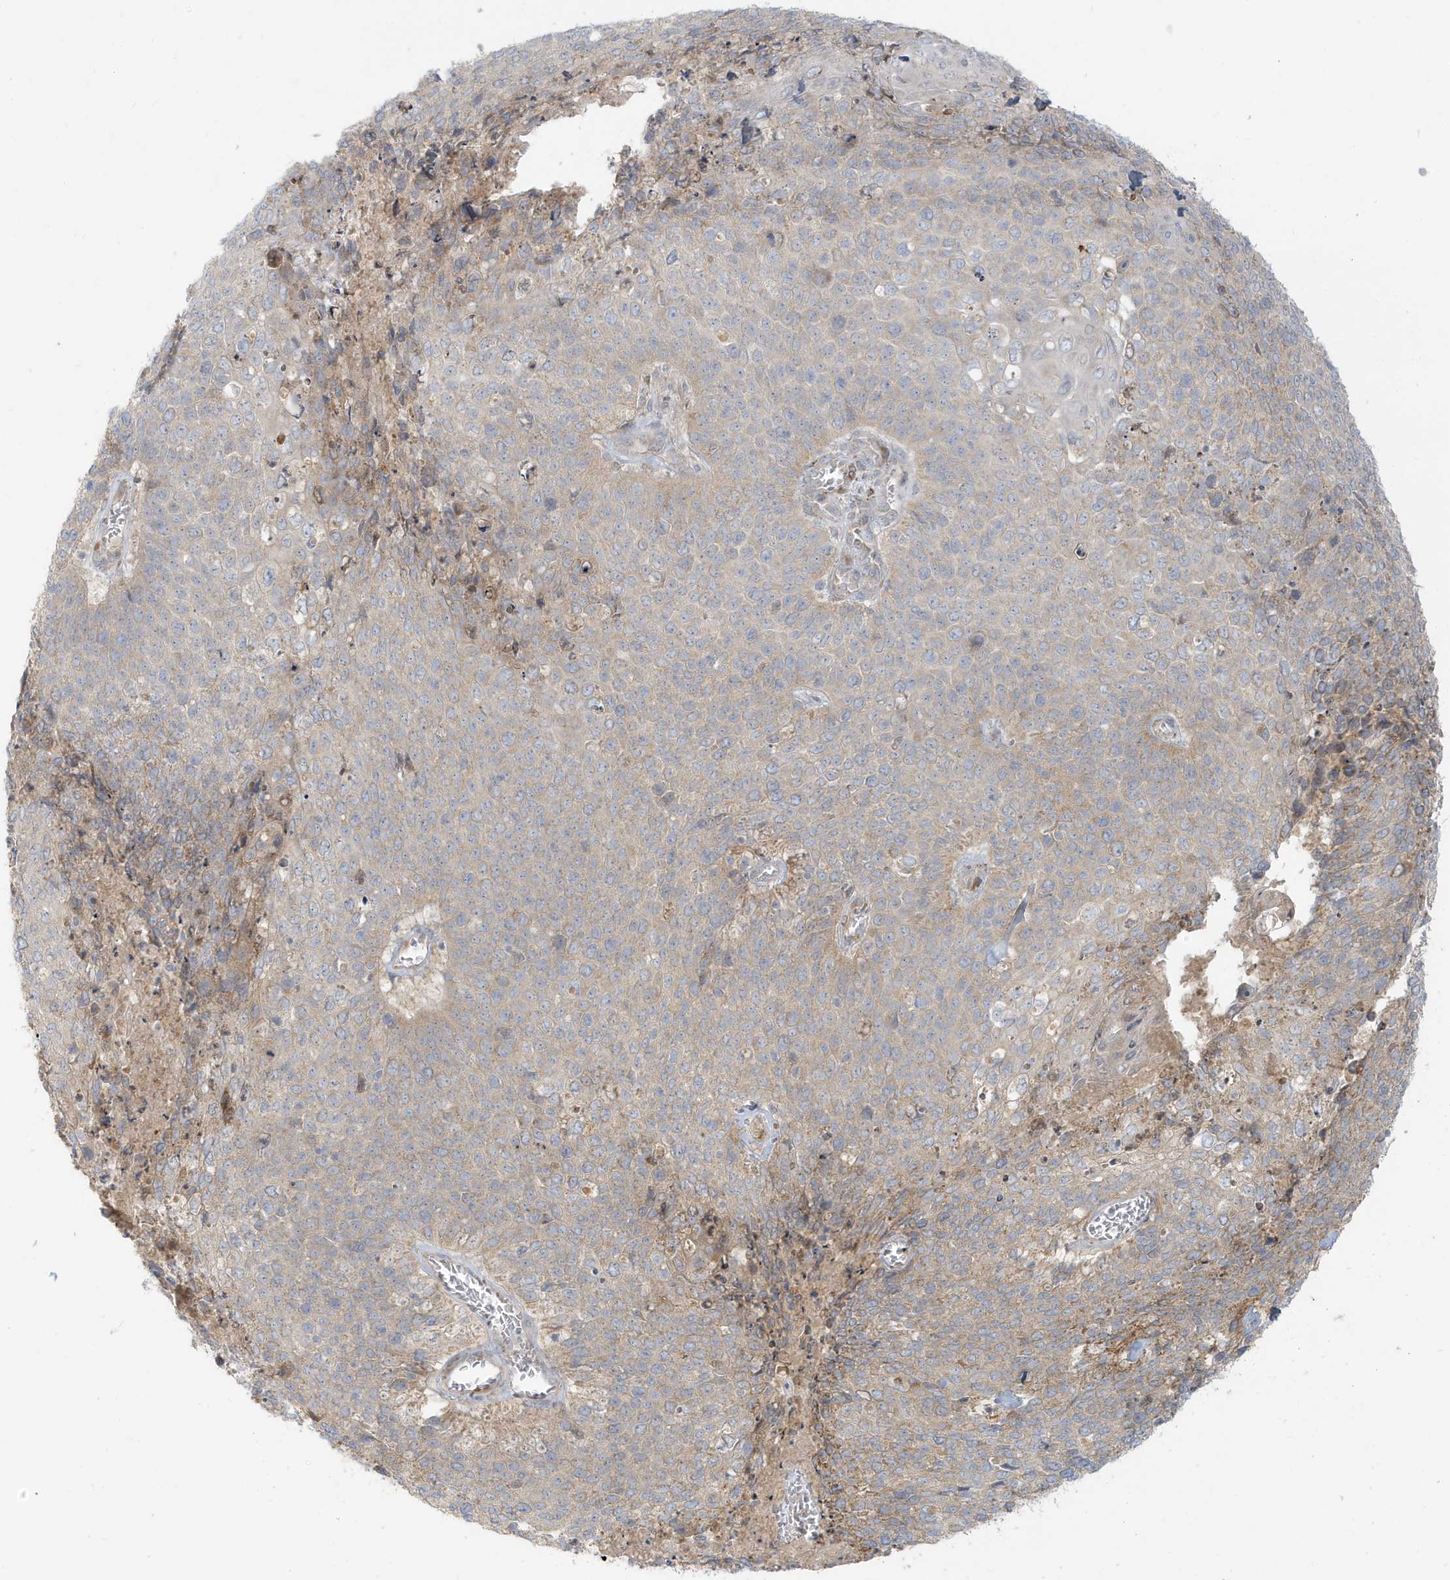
{"staining": {"intensity": "weak", "quantity": "25%-75%", "location": "cytoplasmic/membranous"}, "tissue": "cervical cancer", "cell_type": "Tumor cells", "image_type": "cancer", "snomed": [{"axis": "morphology", "description": "Squamous cell carcinoma, NOS"}, {"axis": "topography", "description": "Cervix"}], "caption": "Cervical cancer tissue reveals weak cytoplasmic/membranous positivity in approximately 25%-75% of tumor cells, visualized by immunohistochemistry.", "gene": "MCOLN1", "patient": {"sex": "female", "age": 39}}